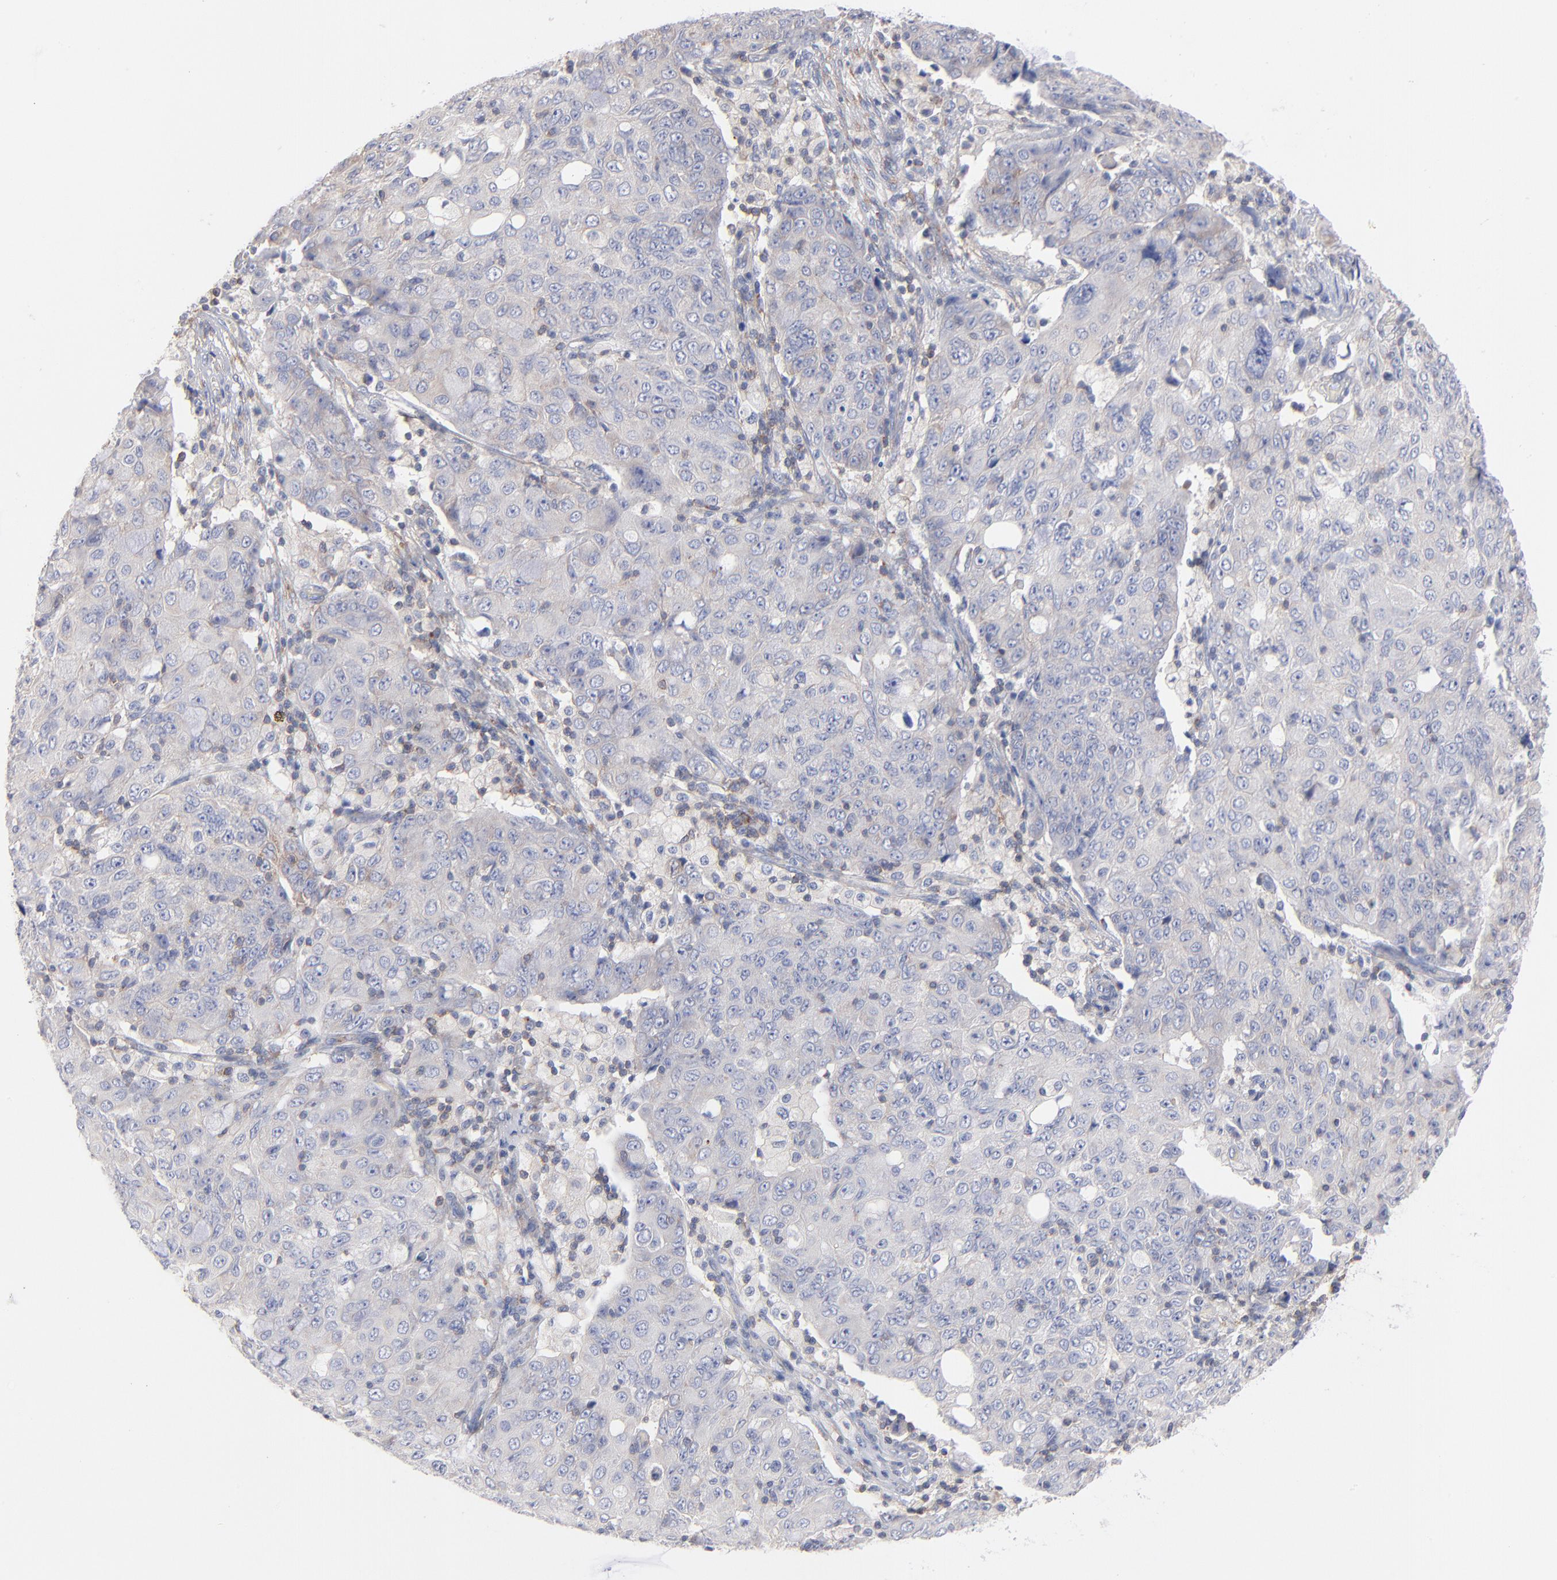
{"staining": {"intensity": "negative", "quantity": "none", "location": "none"}, "tissue": "ovarian cancer", "cell_type": "Tumor cells", "image_type": "cancer", "snomed": [{"axis": "morphology", "description": "Carcinoma, endometroid"}, {"axis": "topography", "description": "Ovary"}], "caption": "An immunohistochemistry photomicrograph of endometroid carcinoma (ovarian) is shown. There is no staining in tumor cells of endometroid carcinoma (ovarian). (DAB (3,3'-diaminobenzidine) immunohistochemistry (IHC), high magnification).", "gene": "SEPTIN6", "patient": {"sex": "female", "age": 42}}